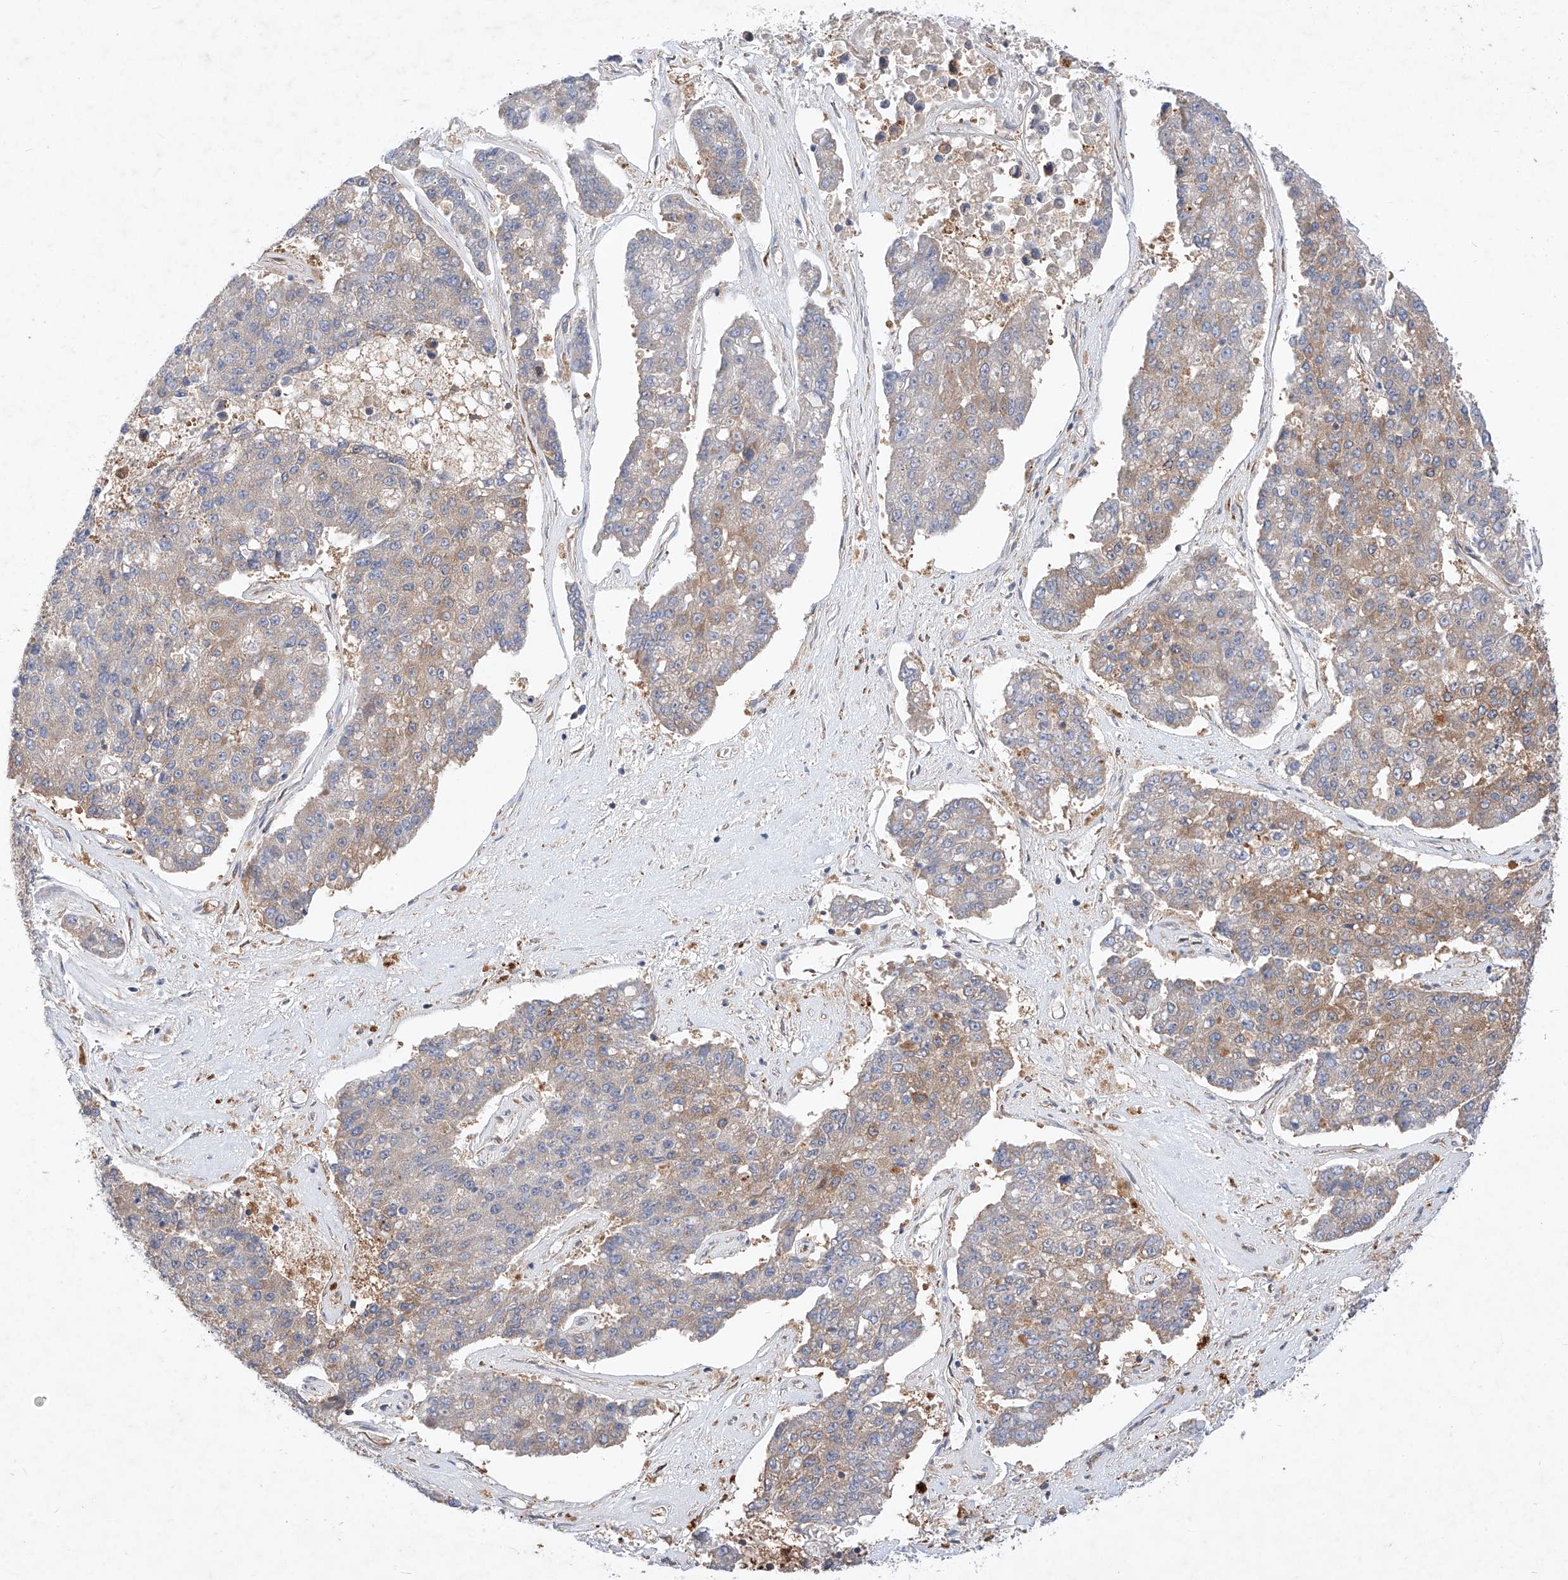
{"staining": {"intensity": "moderate", "quantity": "<25%", "location": "cytoplasmic/membranous"}, "tissue": "pancreatic cancer", "cell_type": "Tumor cells", "image_type": "cancer", "snomed": [{"axis": "morphology", "description": "Adenocarcinoma, NOS"}, {"axis": "topography", "description": "Pancreas"}], "caption": "There is low levels of moderate cytoplasmic/membranous expression in tumor cells of pancreatic cancer (adenocarcinoma), as demonstrated by immunohistochemical staining (brown color).", "gene": "ZSCAN4", "patient": {"sex": "male", "age": 50}}